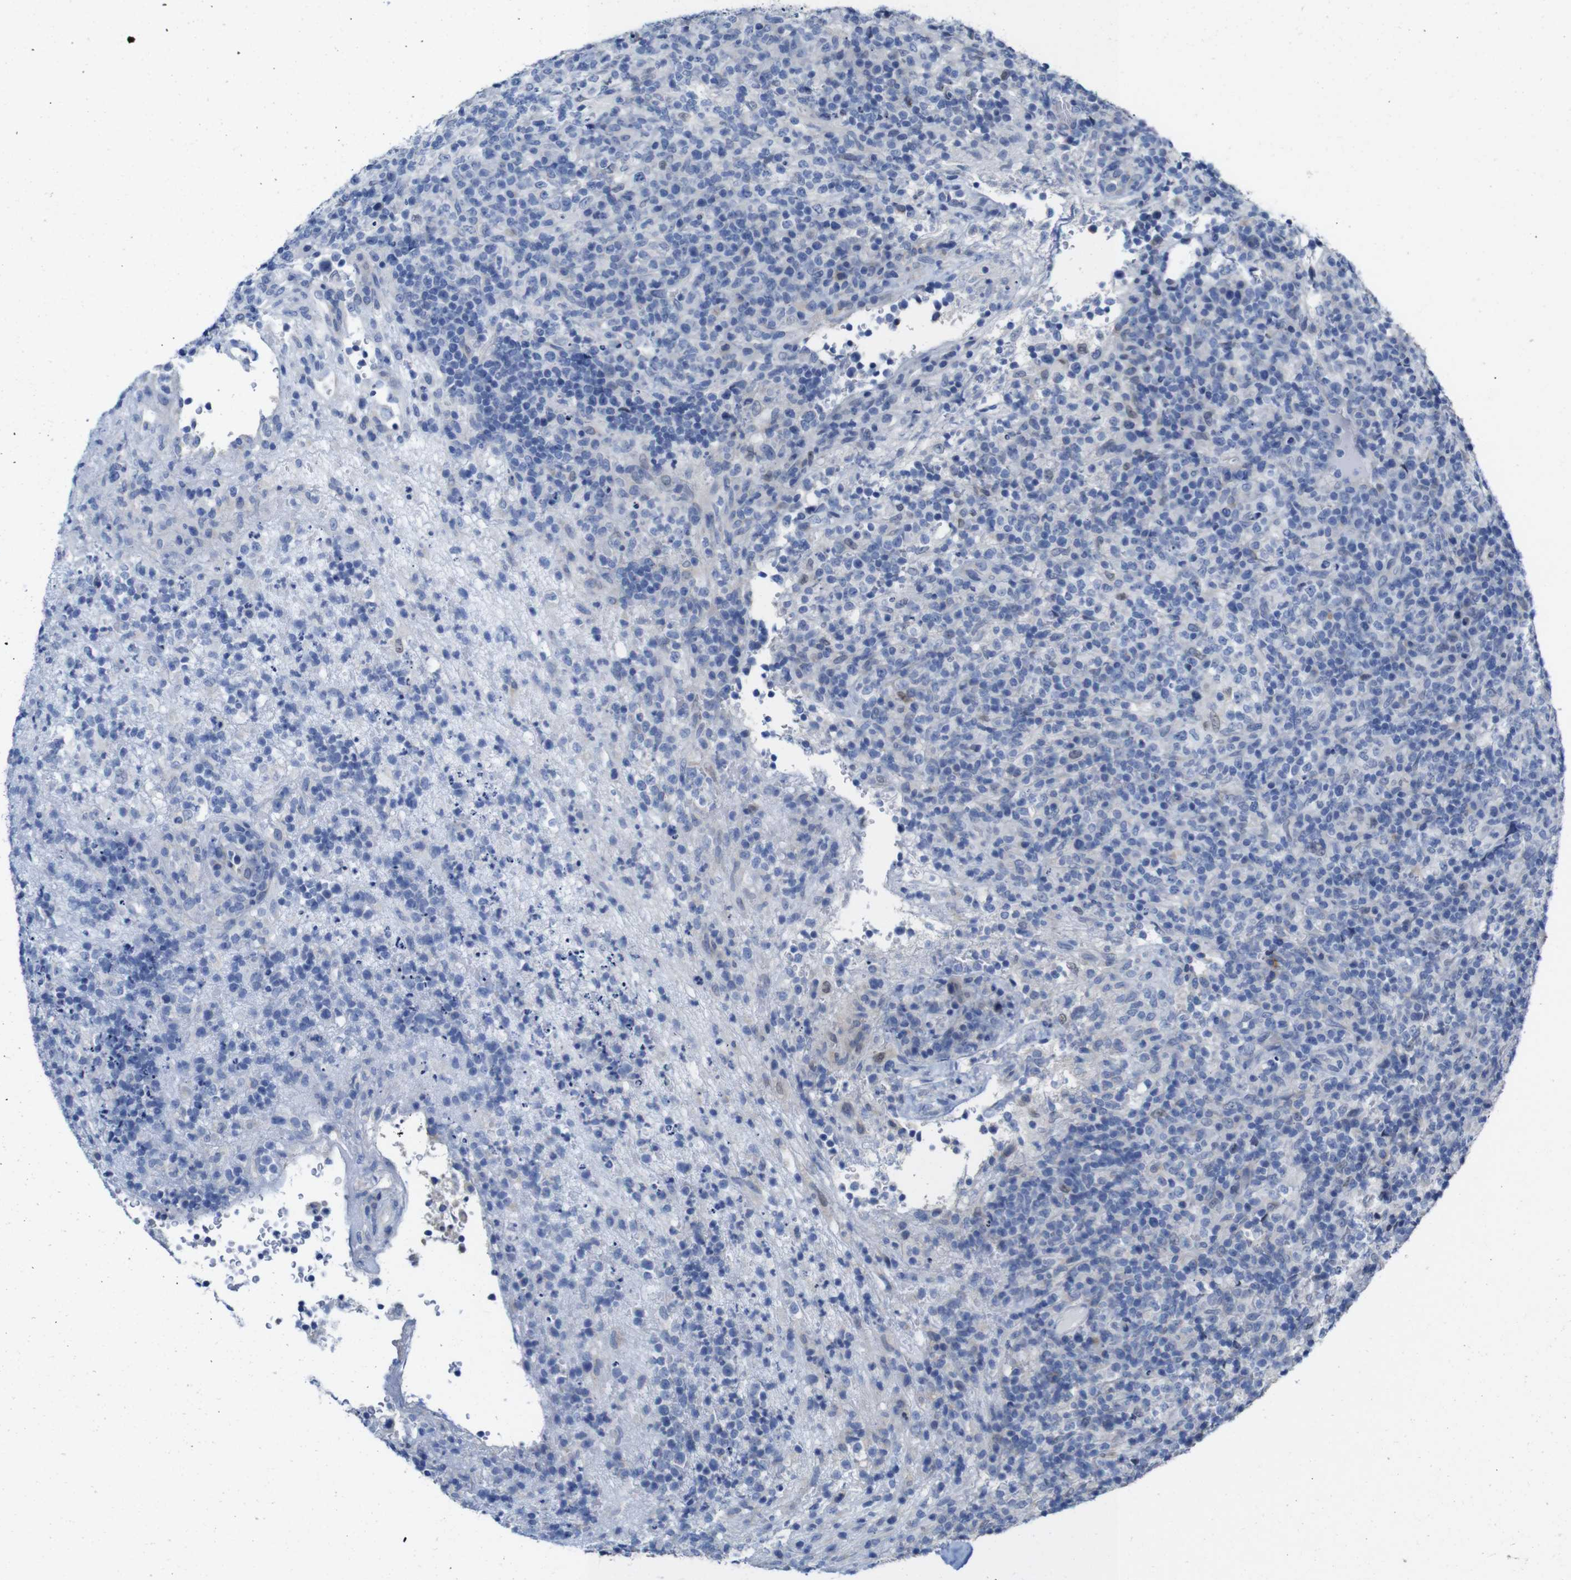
{"staining": {"intensity": "negative", "quantity": "none", "location": "none"}, "tissue": "lymphoma", "cell_type": "Tumor cells", "image_type": "cancer", "snomed": [{"axis": "morphology", "description": "Malignant lymphoma, non-Hodgkin's type, High grade"}, {"axis": "topography", "description": "Lymph node"}], "caption": "An IHC photomicrograph of malignant lymphoma, non-Hodgkin's type (high-grade) is shown. There is no staining in tumor cells of malignant lymphoma, non-Hodgkin's type (high-grade).", "gene": "TCEAL9", "patient": {"sex": "female", "age": 76}}